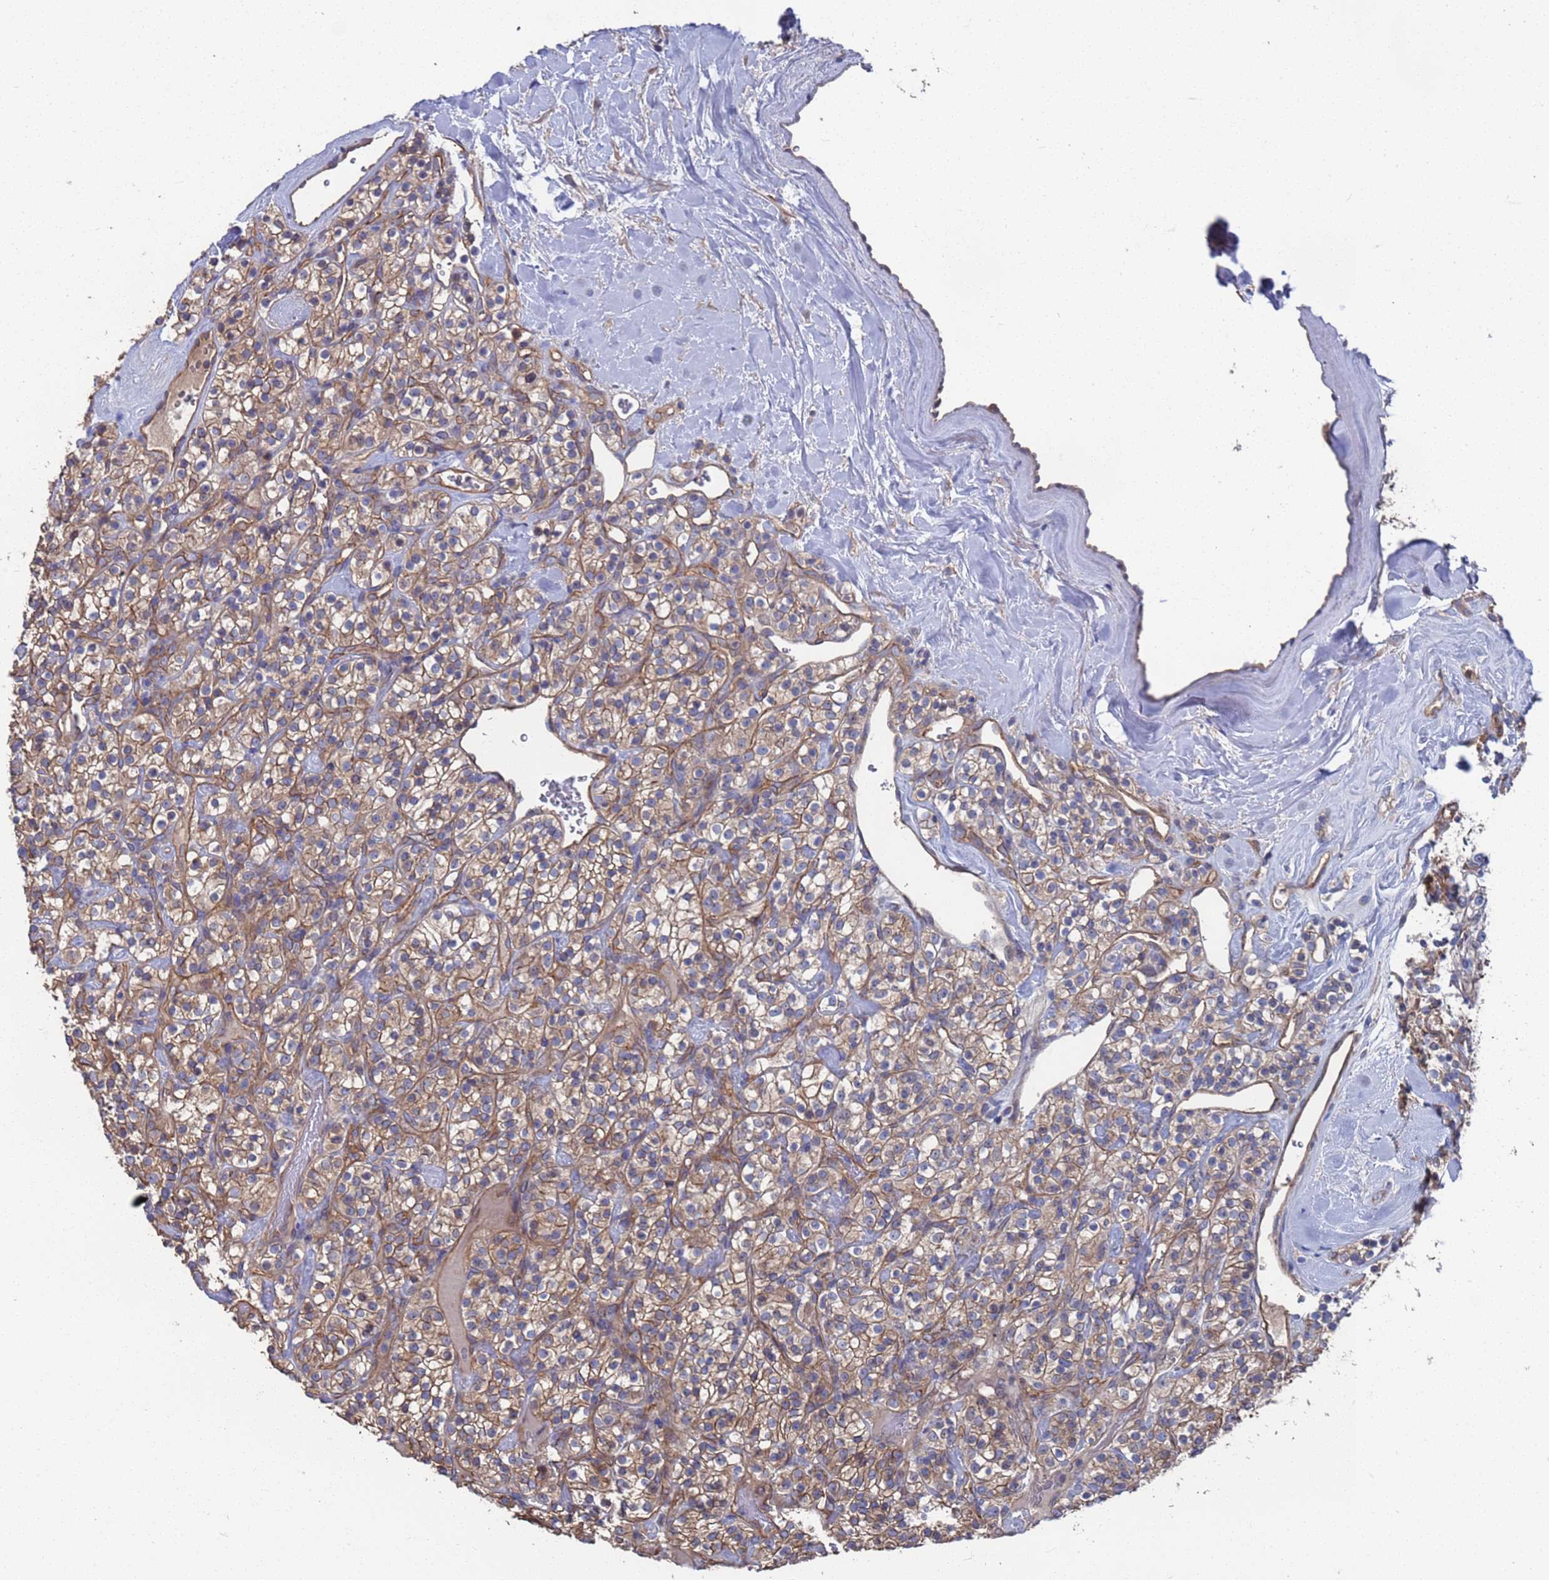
{"staining": {"intensity": "moderate", "quantity": ">75%", "location": "cytoplasmic/membranous"}, "tissue": "renal cancer", "cell_type": "Tumor cells", "image_type": "cancer", "snomed": [{"axis": "morphology", "description": "Adenocarcinoma, NOS"}, {"axis": "topography", "description": "Kidney"}], "caption": "Protein expression analysis of renal cancer (adenocarcinoma) exhibits moderate cytoplasmic/membranous staining in about >75% of tumor cells. (DAB (3,3'-diaminobenzidine) = brown stain, brightfield microscopy at high magnification).", "gene": "NDUFAF6", "patient": {"sex": "male", "age": 77}}